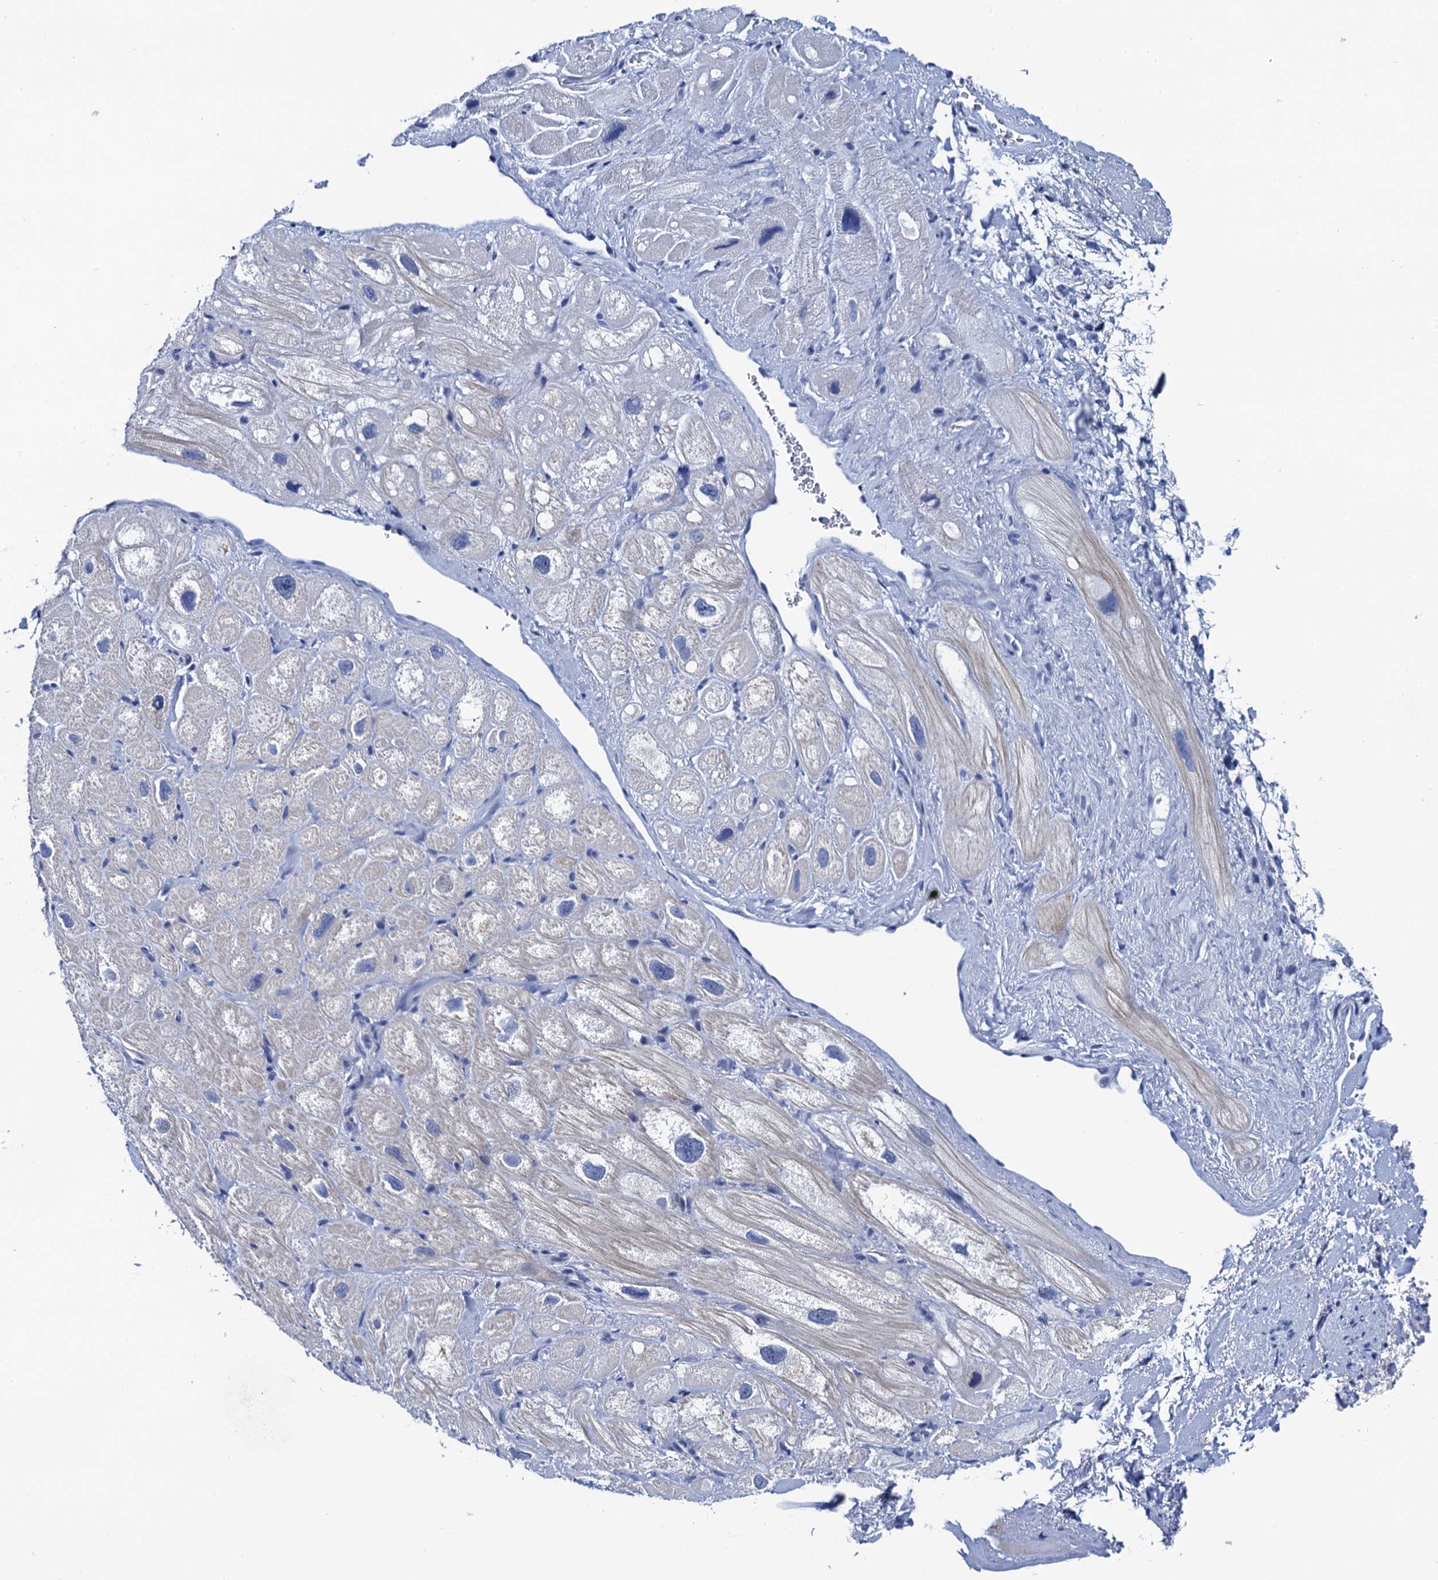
{"staining": {"intensity": "negative", "quantity": "none", "location": "none"}, "tissue": "heart muscle", "cell_type": "Cardiomyocytes", "image_type": "normal", "snomed": [{"axis": "morphology", "description": "Normal tissue, NOS"}, {"axis": "topography", "description": "Heart"}], "caption": "DAB (3,3'-diaminobenzidine) immunohistochemical staining of unremarkable heart muscle reveals no significant expression in cardiomyocytes.", "gene": "LYPD3", "patient": {"sex": "male", "age": 49}}